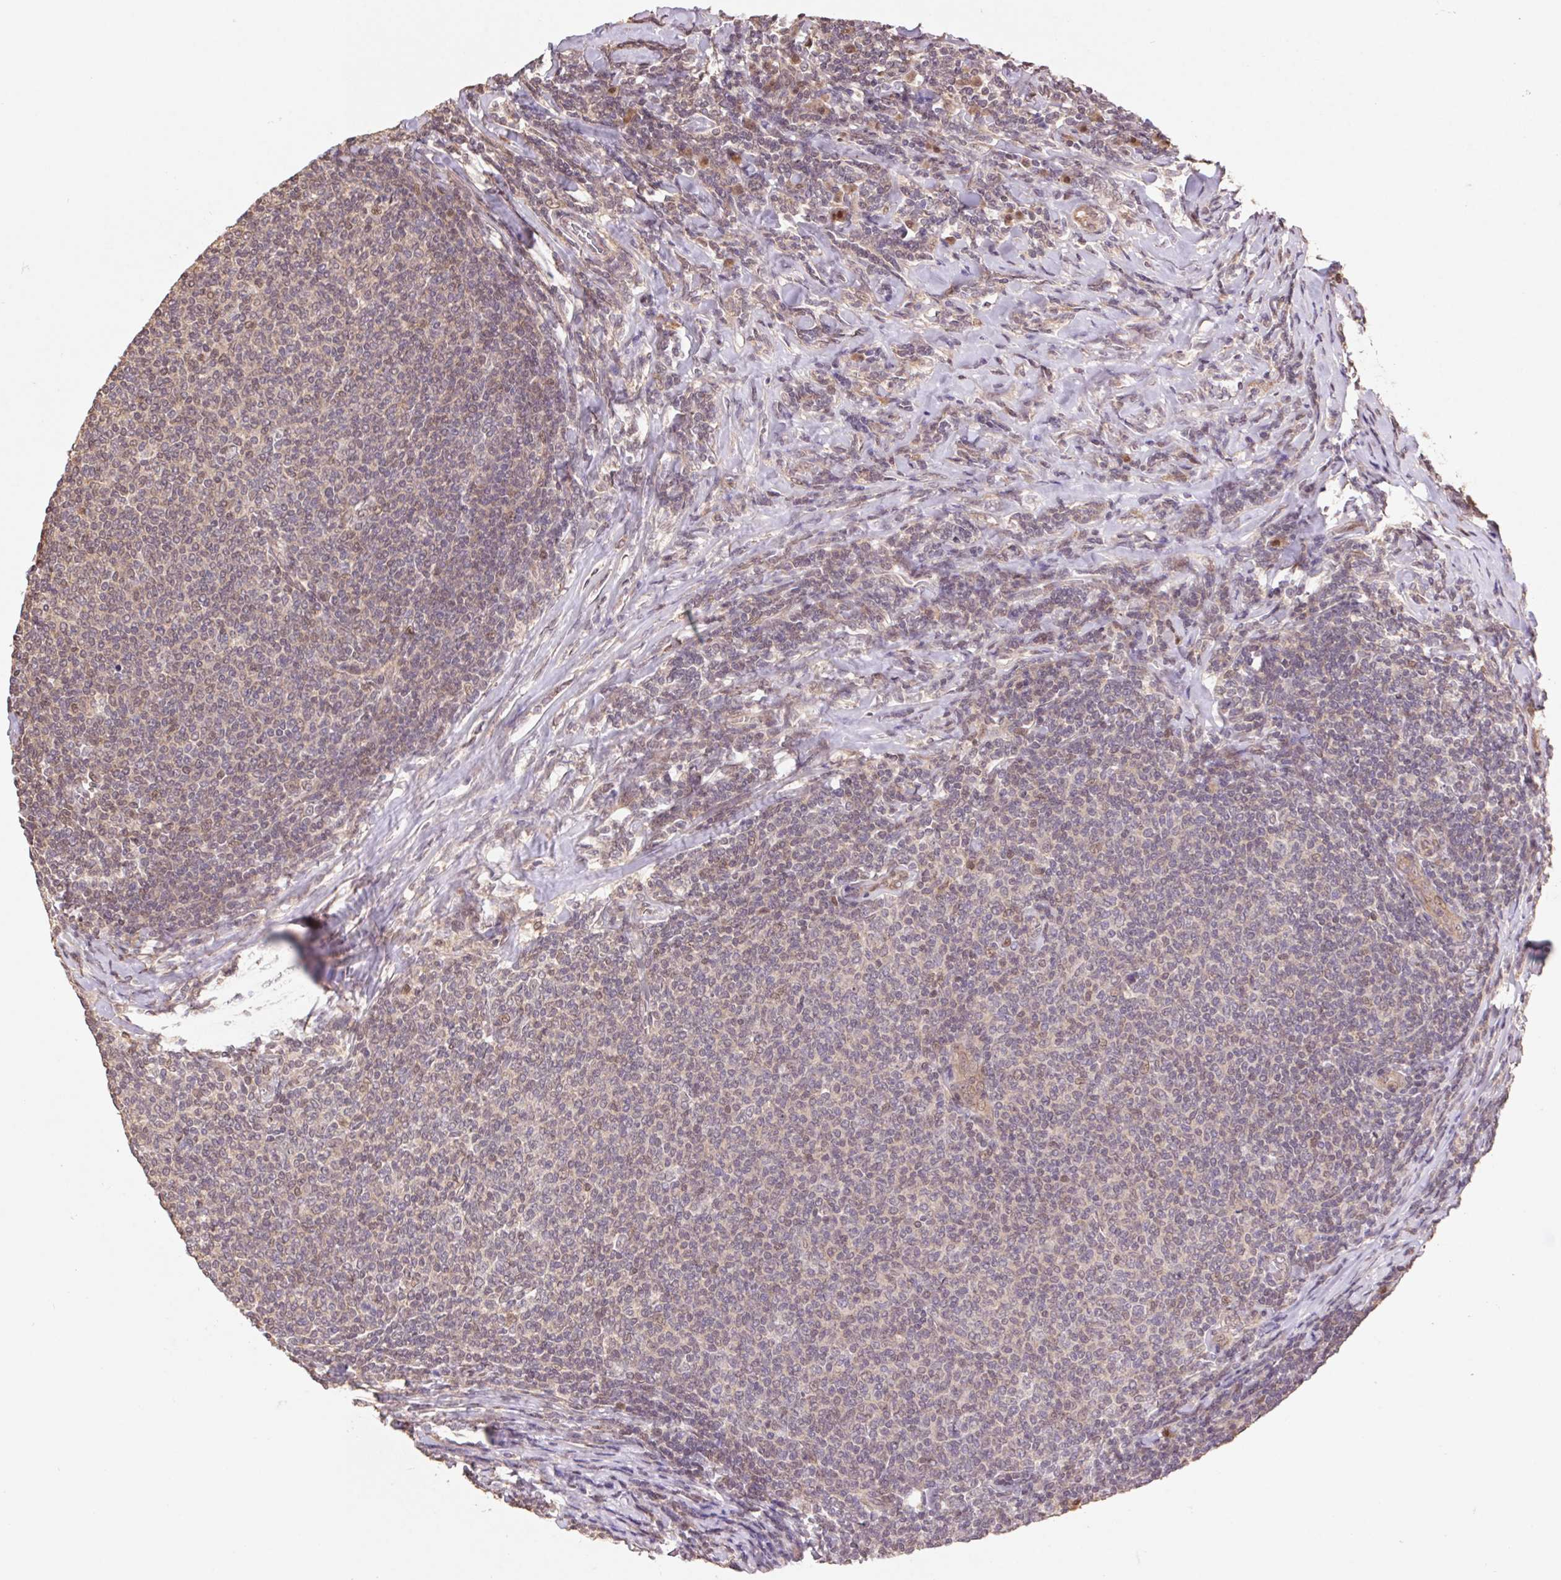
{"staining": {"intensity": "weak", "quantity": "<25%", "location": "nuclear"}, "tissue": "lymphoma", "cell_type": "Tumor cells", "image_type": "cancer", "snomed": [{"axis": "morphology", "description": "Malignant lymphoma, non-Hodgkin's type, Low grade"}, {"axis": "topography", "description": "Lymph node"}], "caption": "Tumor cells show no significant expression in low-grade malignant lymphoma, non-Hodgkin's type.", "gene": "CUTA", "patient": {"sex": "male", "age": 52}}